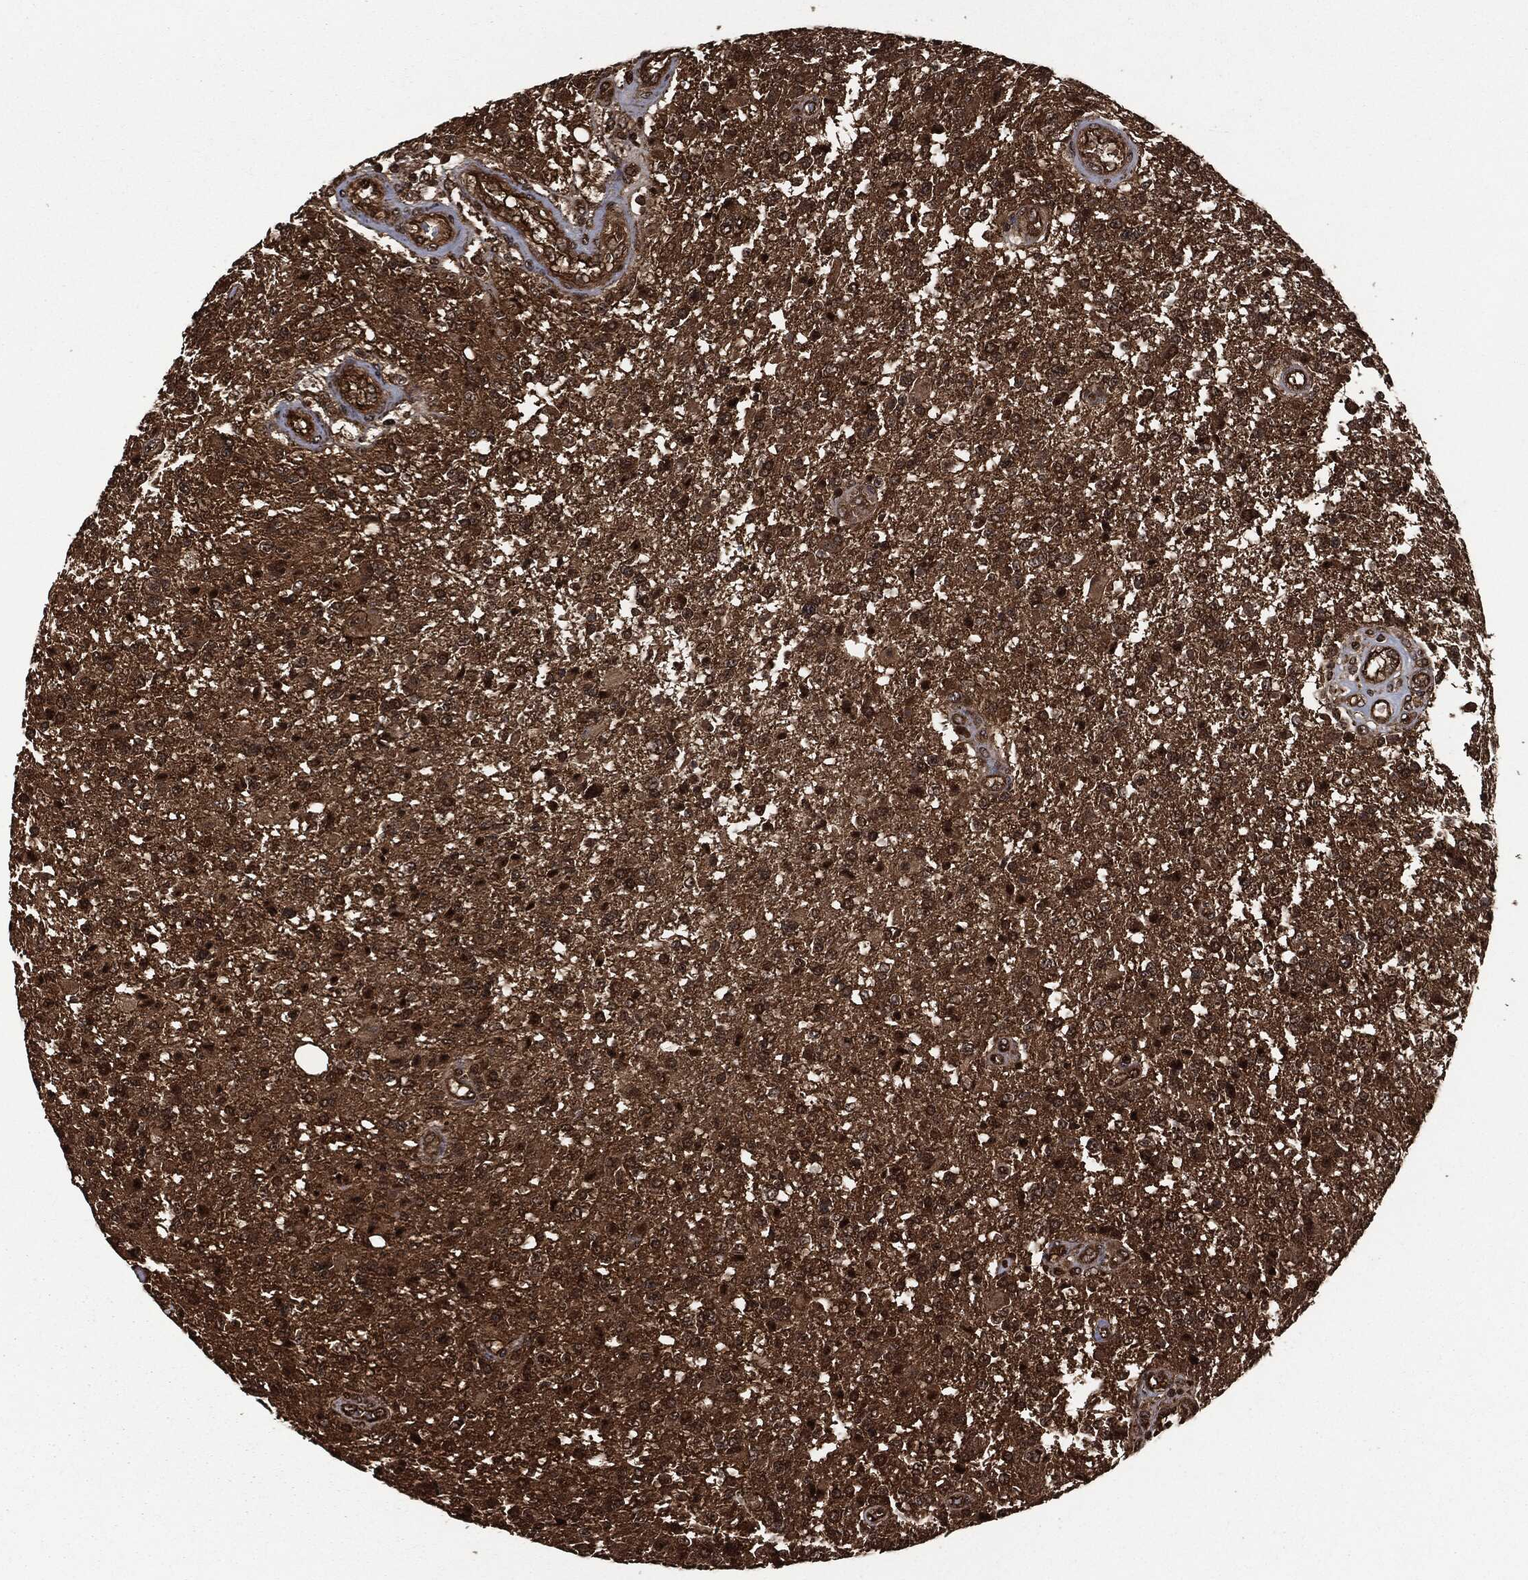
{"staining": {"intensity": "moderate", "quantity": "25%-75%", "location": "cytoplasmic/membranous"}, "tissue": "glioma", "cell_type": "Tumor cells", "image_type": "cancer", "snomed": [{"axis": "morphology", "description": "Glioma, malignant, High grade"}, {"axis": "topography", "description": "Brain"}], "caption": "Immunohistochemical staining of high-grade glioma (malignant) demonstrates medium levels of moderate cytoplasmic/membranous expression in about 25%-75% of tumor cells.", "gene": "HRAS", "patient": {"sex": "male", "age": 56}}